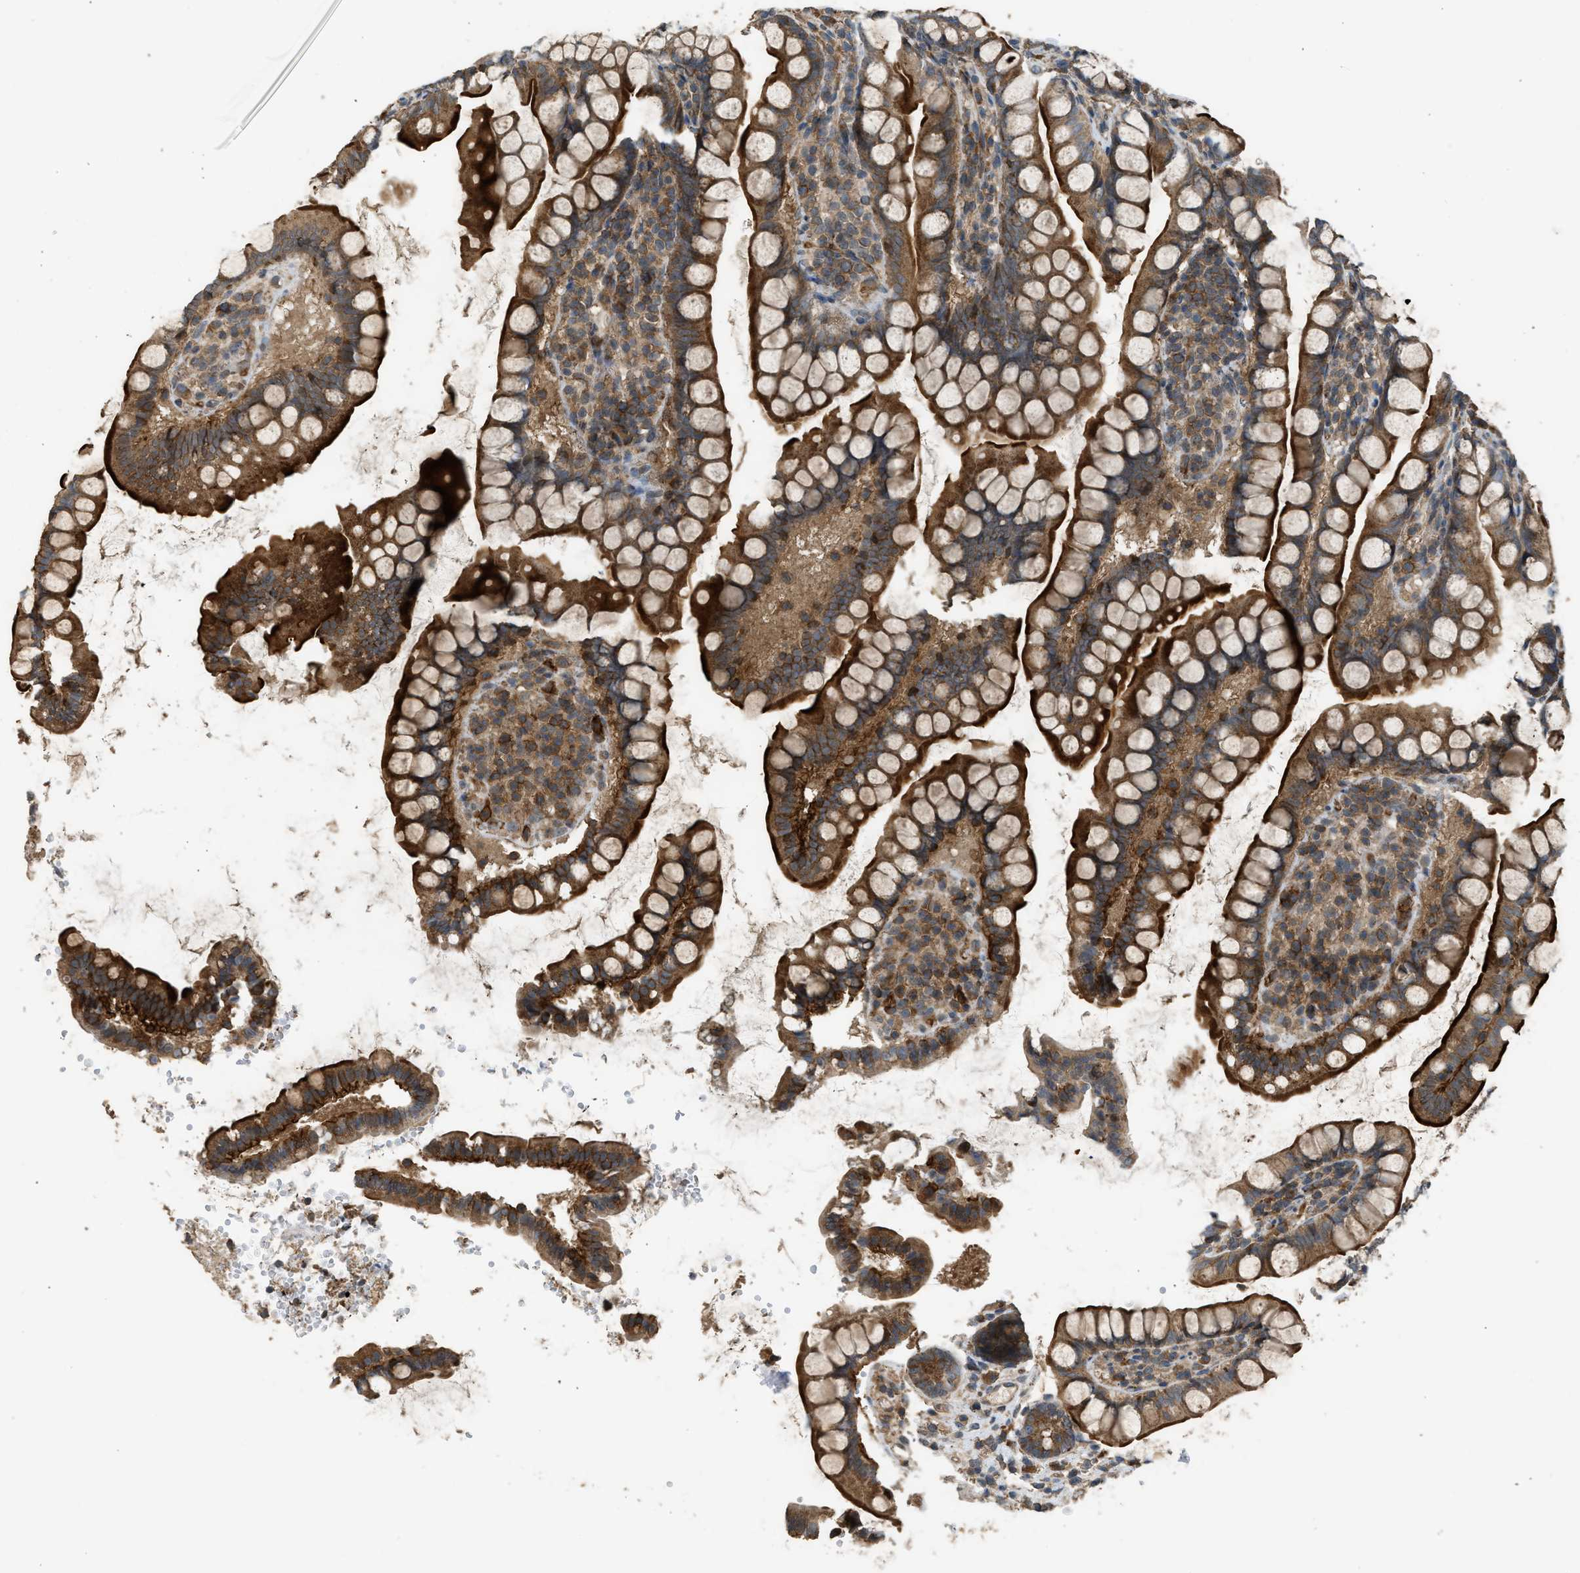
{"staining": {"intensity": "strong", "quantity": ">75%", "location": "cytoplasmic/membranous"}, "tissue": "small intestine", "cell_type": "Glandular cells", "image_type": "normal", "snomed": [{"axis": "morphology", "description": "Normal tissue, NOS"}, {"axis": "topography", "description": "Small intestine"}], "caption": "Immunohistochemistry (IHC) of unremarkable human small intestine demonstrates high levels of strong cytoplasmic/membranous positivity in about >75% of glandular cells. The staining is performed using DAB brown chromogen to label protein expression. The nuclei are counter-stained blue using hematoxylin.", "gene": "HIP1R", "patient": {"sex": "female", "age": 84}}